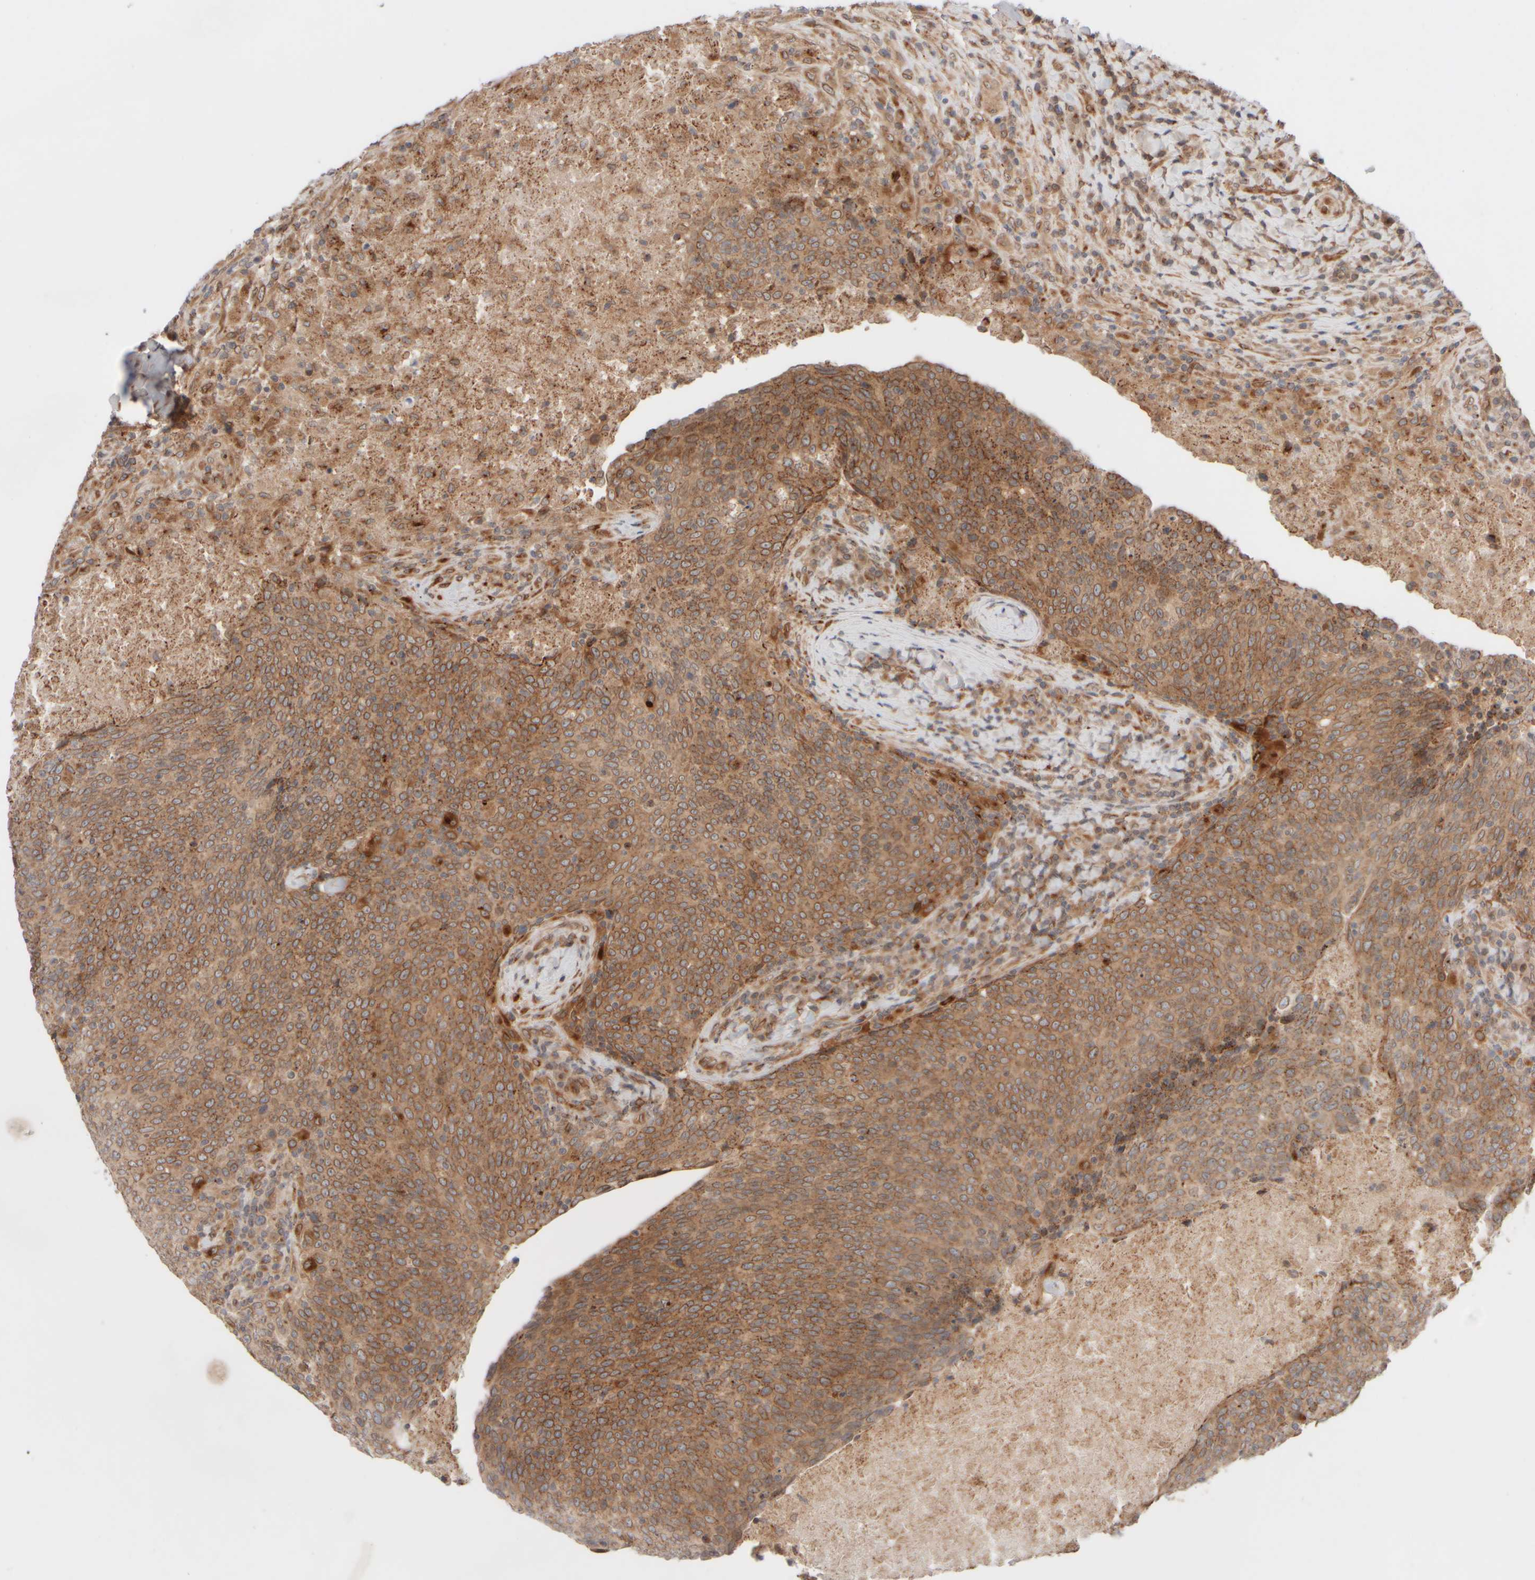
{"staining": {"intensity": "moderate", "quantity": ">75%", "location": "cytoplasmic/membranous"}, "tissue": "head and neck cancer", "cell_type": "Tumor cells", "image_type": "cancer", "snomed": [{"axis": "morphology", "description": "Squamous cell carcinoma, NOS"}, {"axis": "morphology", "description": "Squamous cell carcinoma, metastatic, NOS"}, {"axis": "topography", "description": "Lymph node"}, {"axis": "topography", "description": "Head-Neck"}], "caption": "Tumor cells show moderate cytoplasmic/membranous expression in approximately >75% of cells in head and neck cancer (metastatic squamous cell carcinoma).", "gene": "GCN1", "patient": {"sex": "male", "age": 62}}